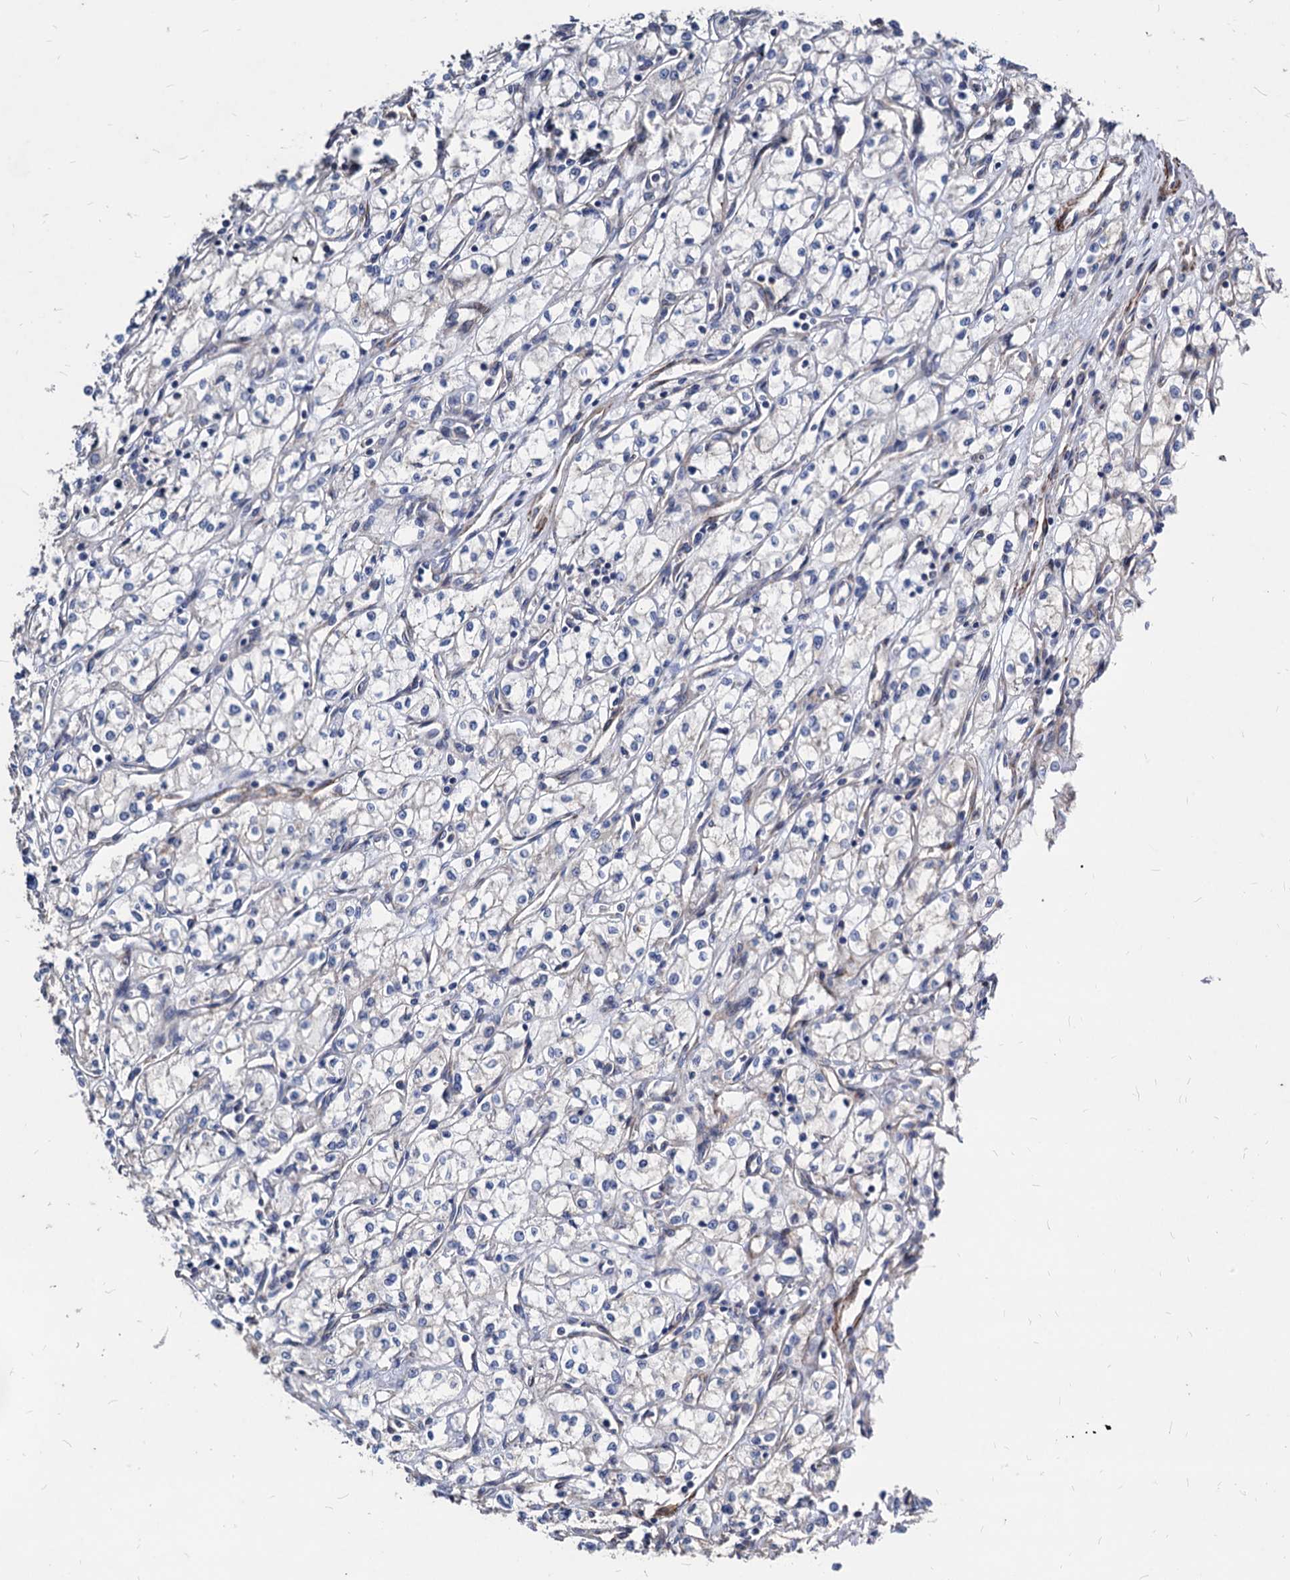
{"staining": {"intensity": "negative", "quantity": "none", "location": "none"}, "tissue": "renal cancer", "cell_type": "Tumor cells", "image_type": "cancer", "snomed": [{"axis": "morphology", "description": "Adenocarcinoma, NOS"}, {"axis": "topography", "description": "Kidney"}], "caption": "High power microscopy image of an IHC photomicrograph of renal cancer (adenocarcinoma), revealing no significant expression in tumor cells. Nuclei are stained in blue.", "gene": "WDR11", "patient": {"sex": "male", "age": 59}}